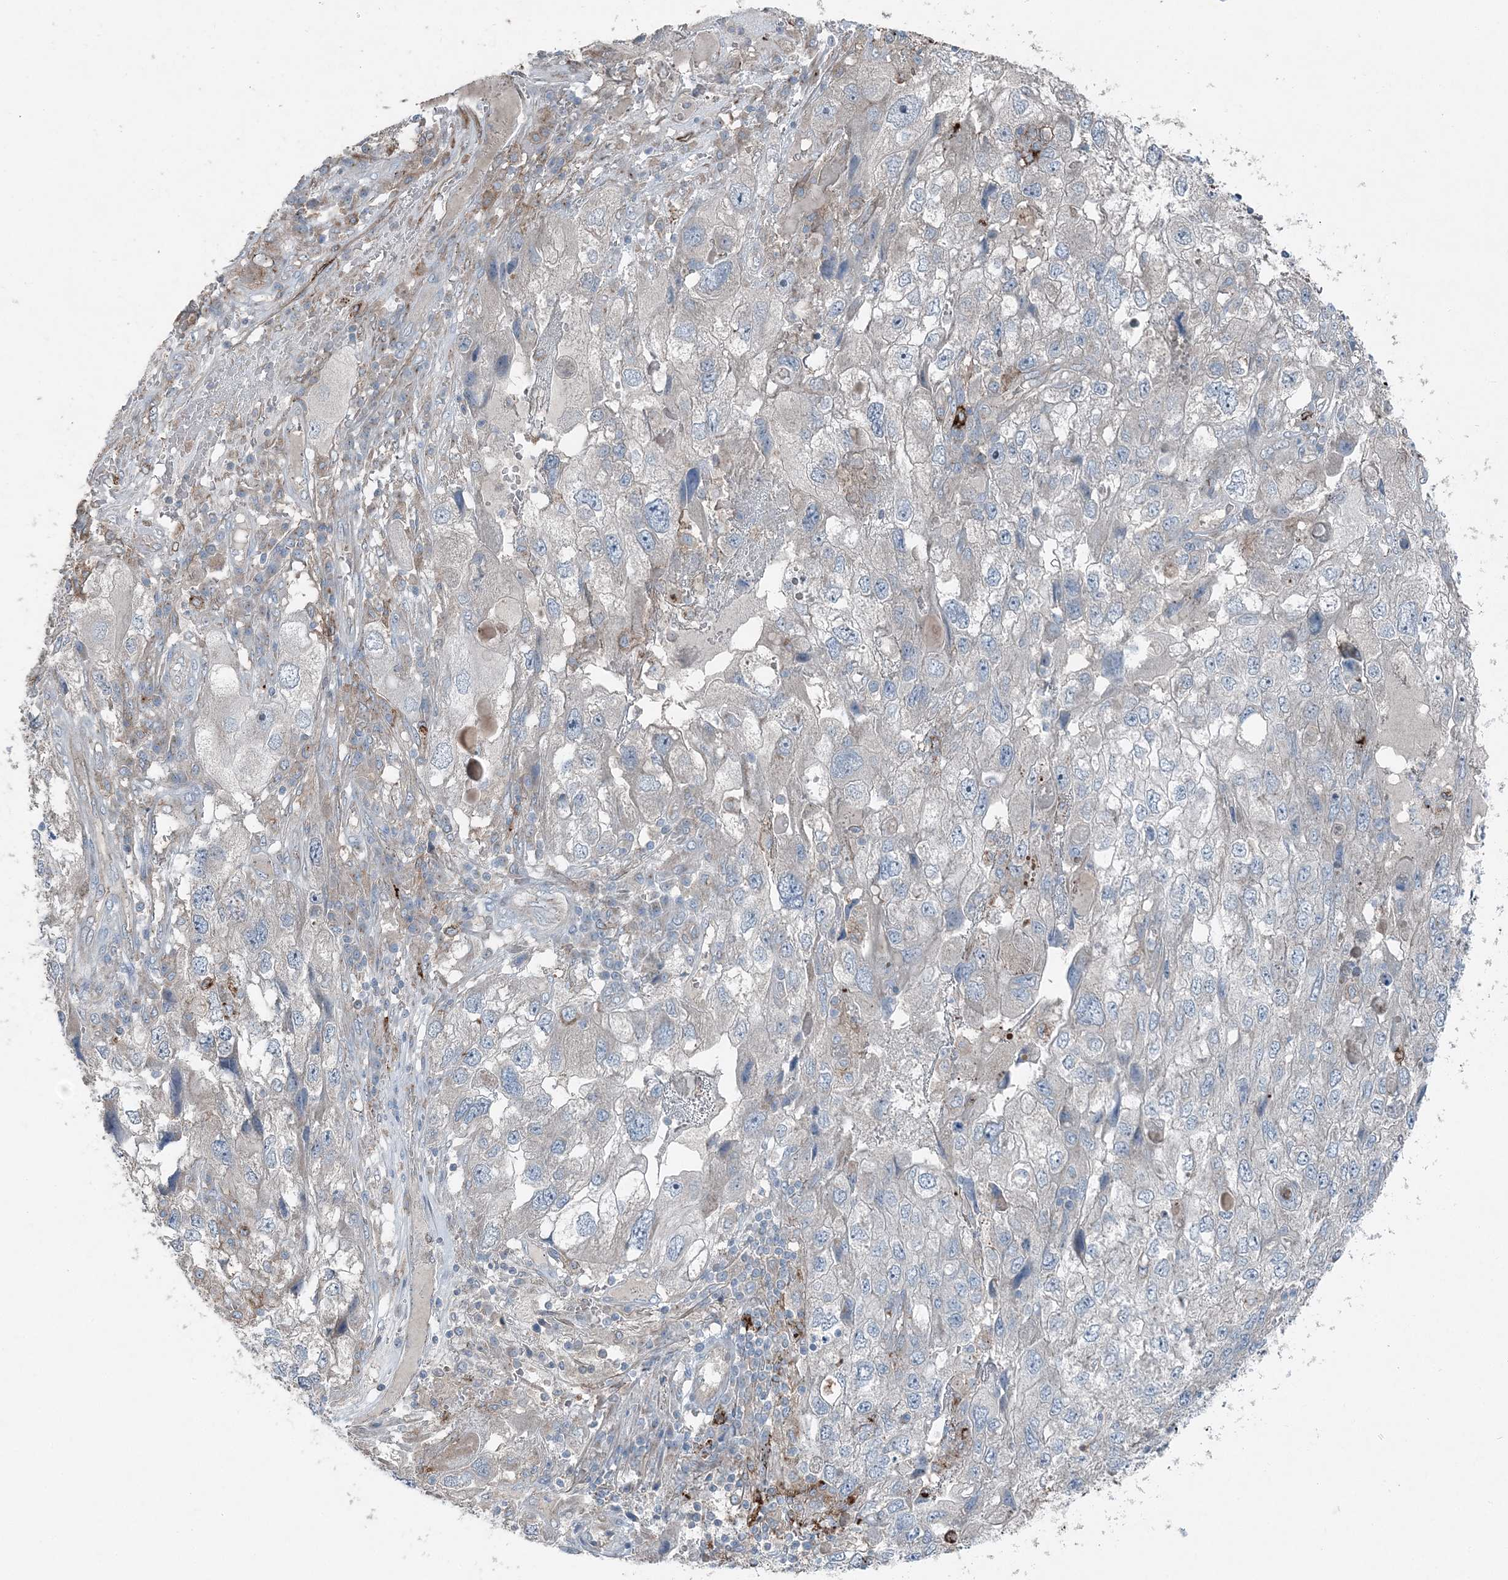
{"staining": {"intensity": "negative", "quantity": "none", "location": "none"}, "tissue": "endometrial cancer", "cell_type": "Tumor cells", "image_type": "cancer", "snomed": [{"axis": "morphology", "description": "Adenocarcinoma, NOS"}, {"axis": "topography", "description": "Endometrium"}], "caption": "Immunohistochemistry (IHC) image of neoplastic tissue: human endometrial cancer stained with DAB (3,3'-diaminobenzidine) exhibits no significant protein expression in tumor cells.", "gene": "KY", "patient": {"sex": "female", "age": 49}}